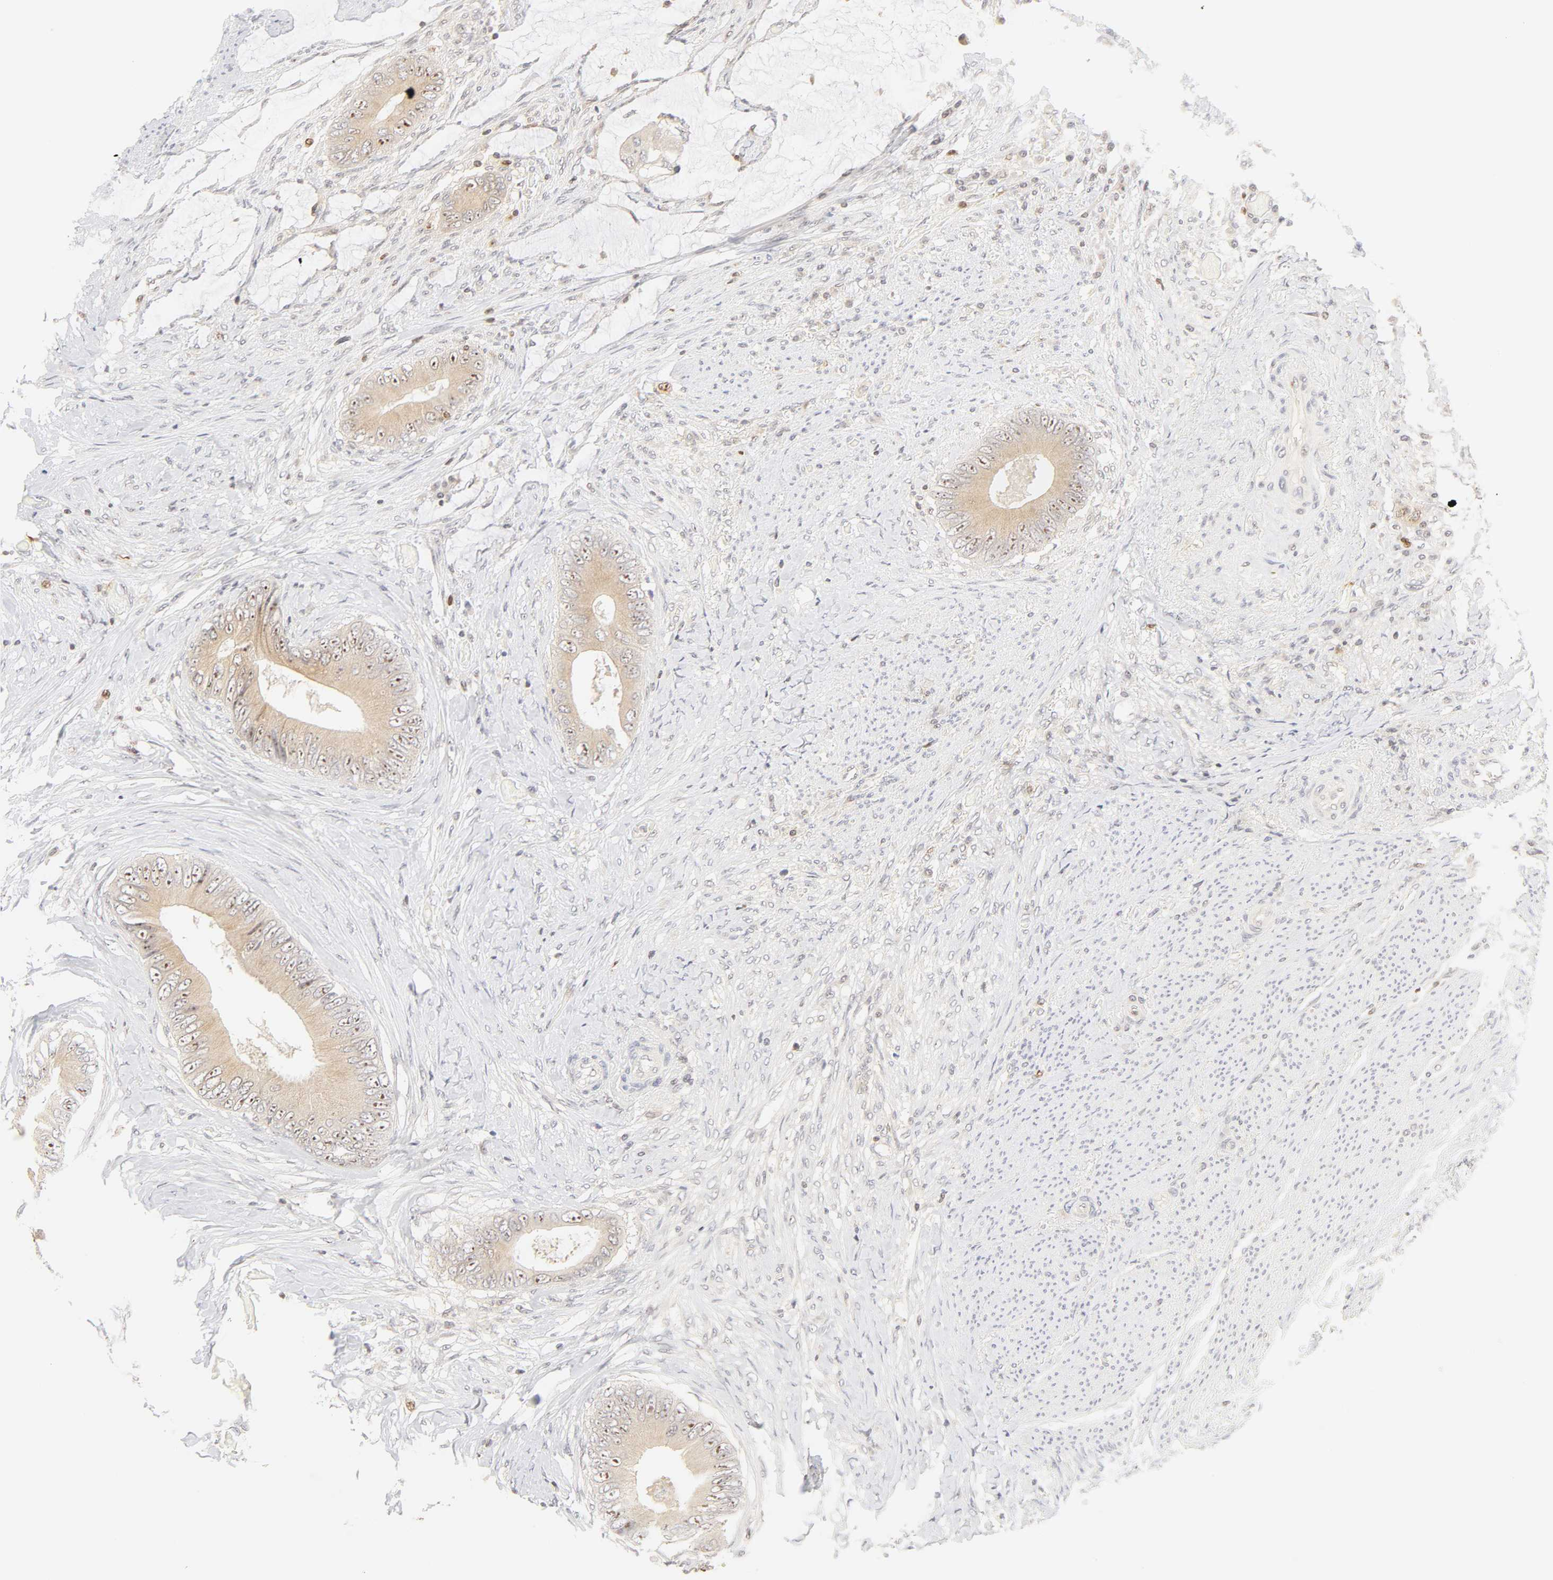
{"staining": {"intensity": "weak", "quantity": ">75%", "location": "cytoplasmic/membranous,nuclear"}, "tissue": "colorectal cancer", "cell_type": "Tumor cells", "image_type": "cancer", "snomed": [{"axis": "morphology", "description": "Normal tissue, NOS"}, {"axis": "morphology", "description": "Adenocarcinoma, NOS"}, {"axis": "topography", "description": "Rectum"}, {"axis": "topography", "description": "Peripheral nerve tissue"}], "caption": "Immunohistochemistry (IHC) staining of adenocarcinoma (colorectal), which reveals low levels of weak cytoplasmic/membranous and nuclear positivity in approximately >75% of tumor cells indicating weak cytoplasmic/membranous and nuclear protein staining. The staining was performed using DAB (3,3'-diaminobenzidine) (brown) for protein detection and nuclei were counterstained in hematoxylin (blue).", "gene": "KIF2A", "patient": {"sex": "female", "age": 77}}